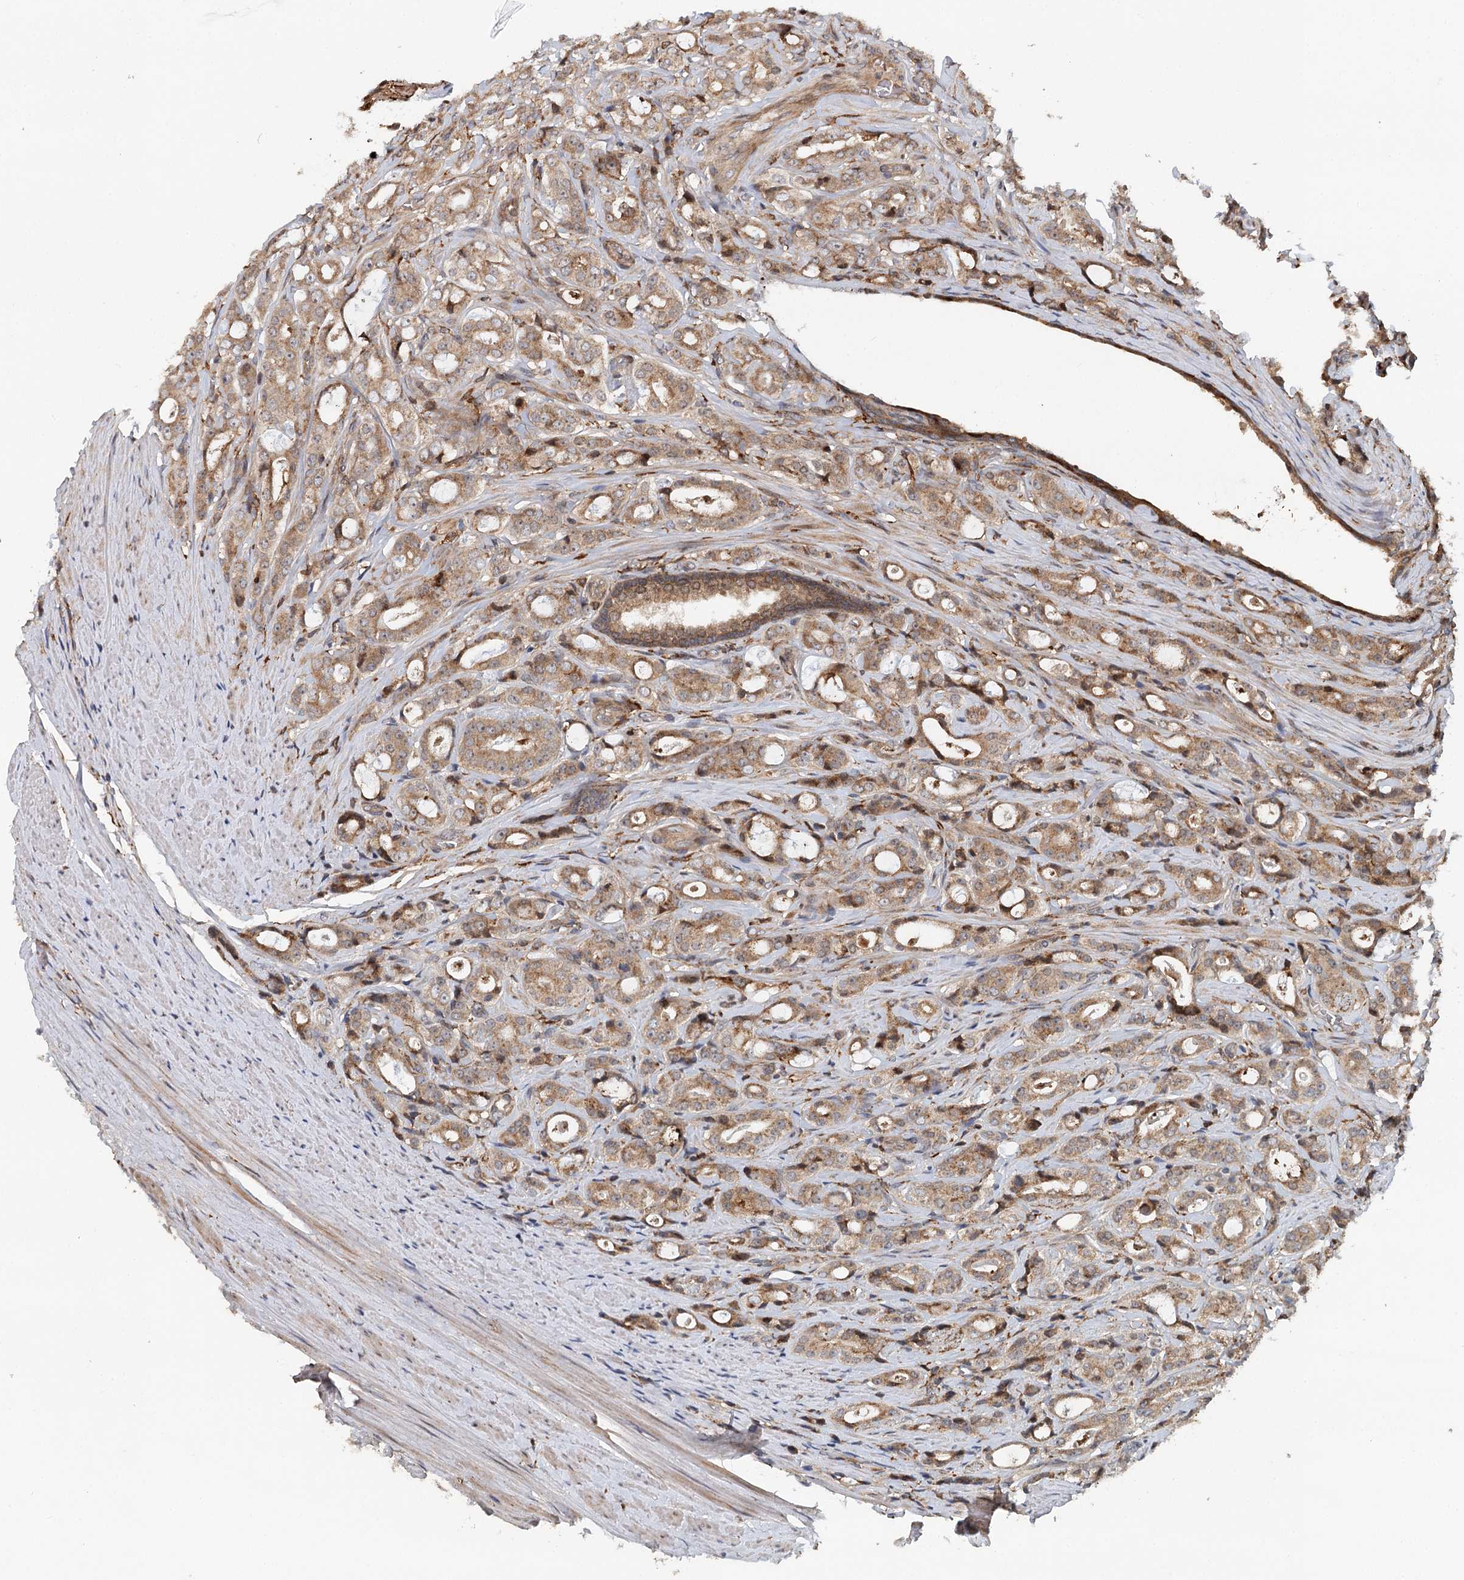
{"staining": {"intensity": "moderate", "quantity": ">75%", "location": "cytoplasmic/membranous"}, "tissue": "prostate cancer", "cell_type": "Tumor cells", "image_type": "cancer", "snomed": [{"axis": "morphology", "description": "Adenocarcinoma, High grade"}, {"axis": "topography", "description": "Prostate"}], "caption": "Protein staining exhibits moderate cytoplasmic/membranous positivity in about >75% of tumor cells in adenocarcinoma (high-grade) (prostate).", "gene": "RNF111", "patient": {"sex": "male", "age": 63}}